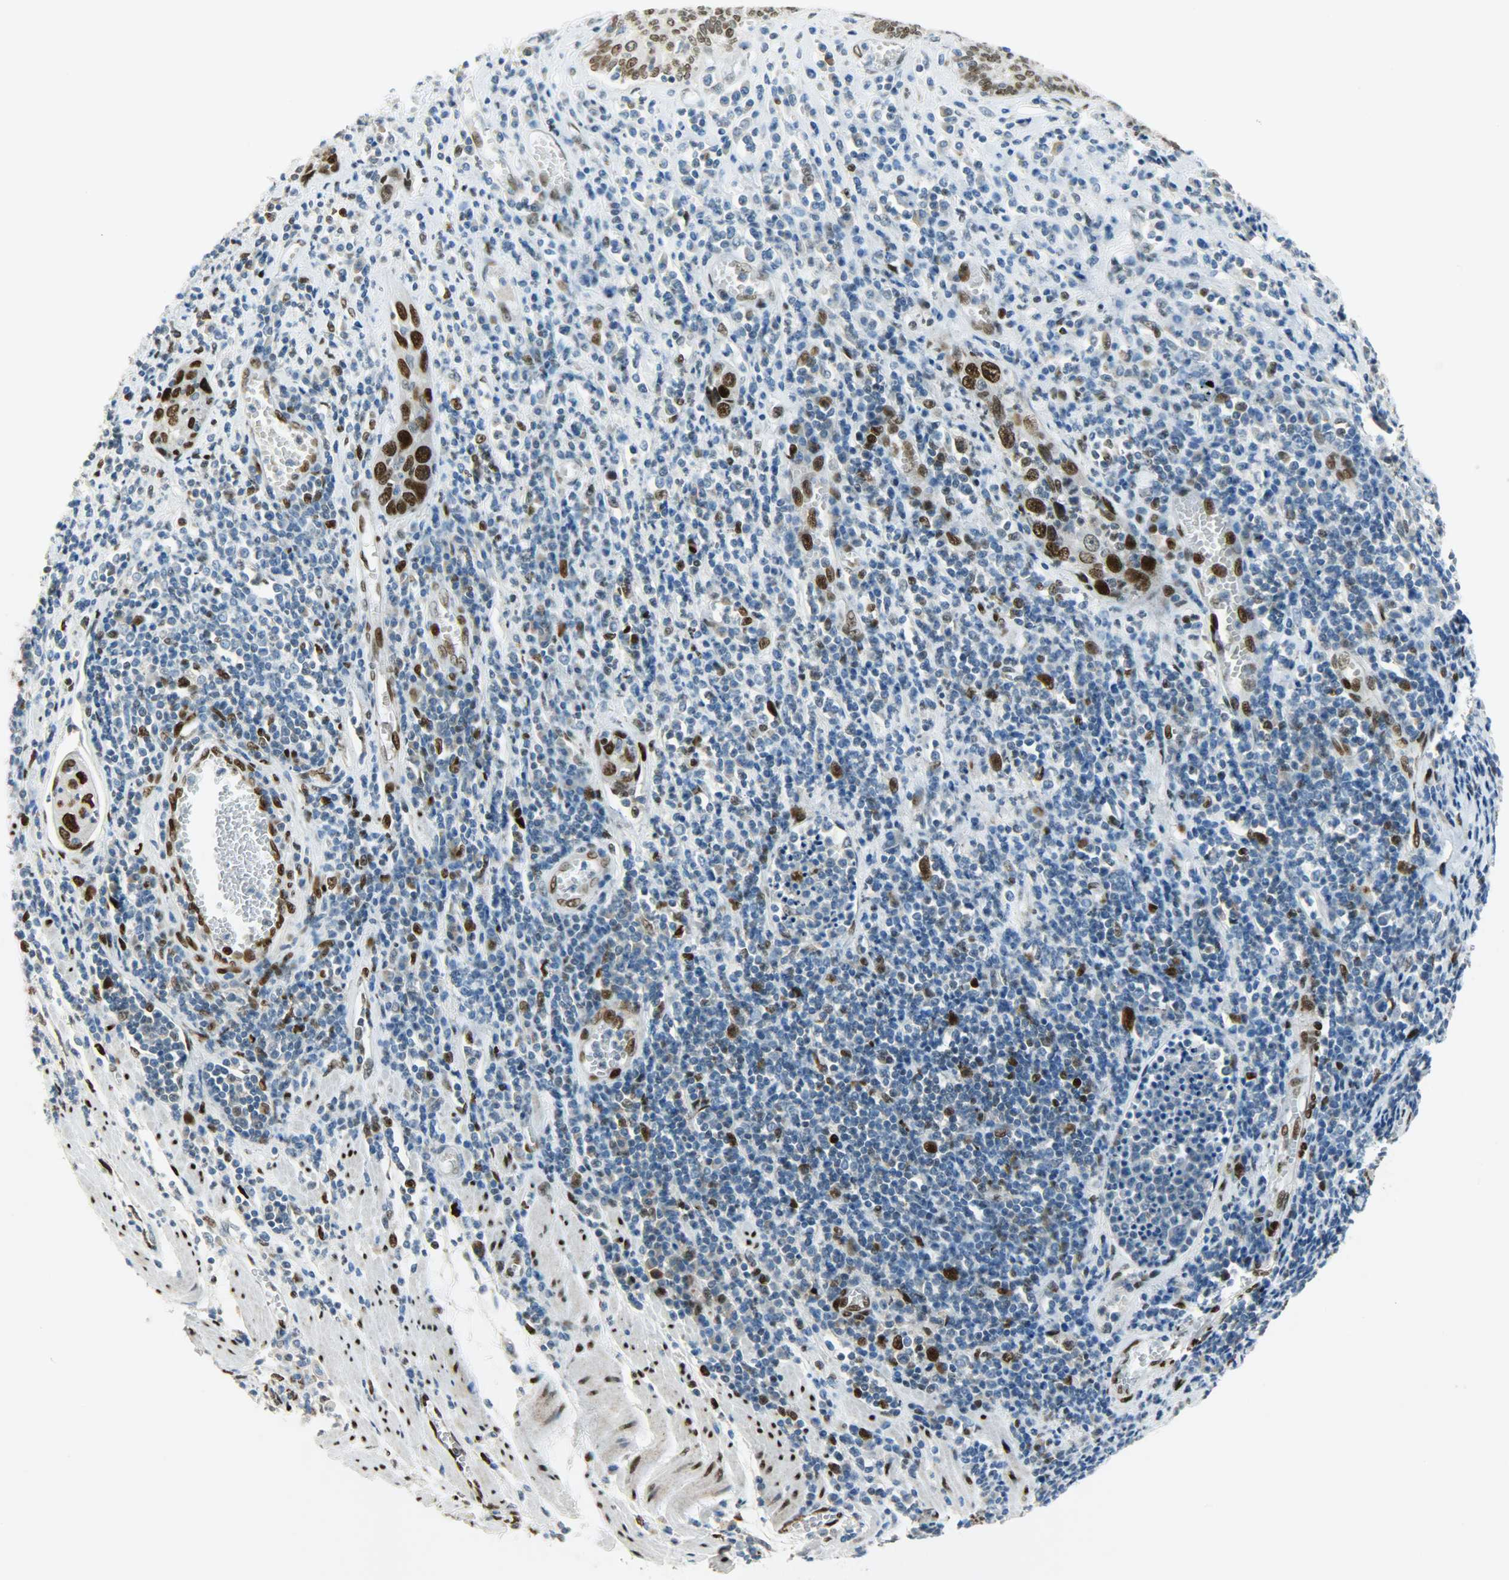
{"staining": {"intensity": "moderate", "quantity": ">75%", "location": "nuclear"}, "tissue": "esophagus", "cell_type": "Squamous epithelial cells", "image_type": "normal", "snomed": [{"axis": "morphology", "description": "Normal tissue, NOS"}, {"axis": "morphology", "description": "Squamous cell carcinoma, NOS"}, {"axis": "topography", "description": "Esophagus"}], "caption": "A brown stain shows moderate nuclear positivity of a protein in squamous epithelial cells of benign esophagus.", "gene": "JUNB", "patient": {"sex": "male", "age": 65}}